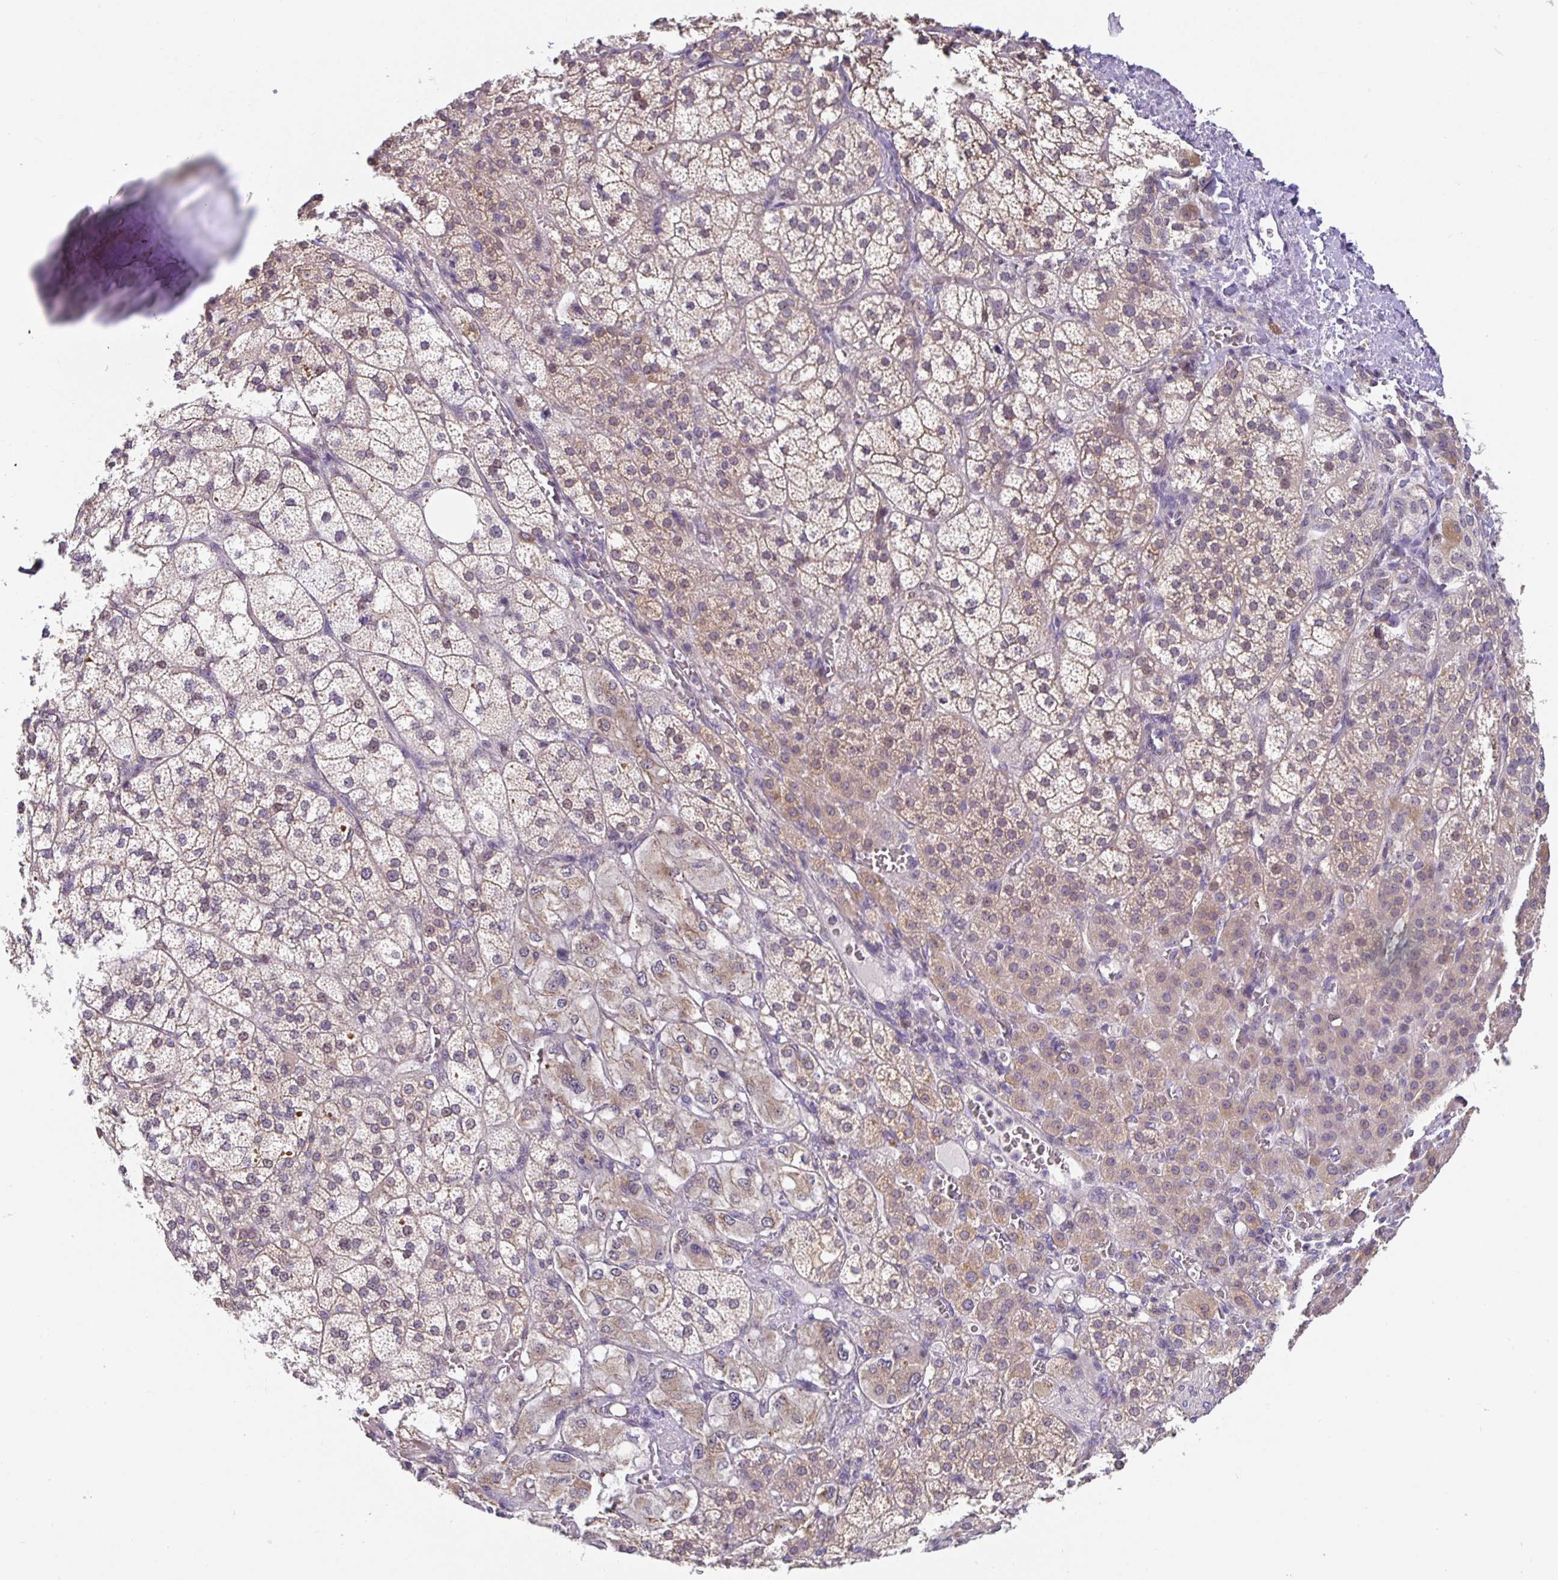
{"staining": {"intensity": "moderate", "quantity": "25%-75%", "location": "cytoplasmic/membranous"}, "tissue": "adrenal gland", "cell_type": "Glandular cells", "image_type": "normal", "snomed": [{"axis": "morphology", "description": "Normal tissue, NOS"}, {"axis": "topography", "description": "Adrenal gland"}], "caption": "Immunohistochemical staining of unremarkable human adrenal gland displays 25%-75% levels of moderate cytoplasmic/membranous protein expression in about 25%-75% of glandular cells.", "gene": "SATB1", "patient": {"sex": "female", "age": 60}}